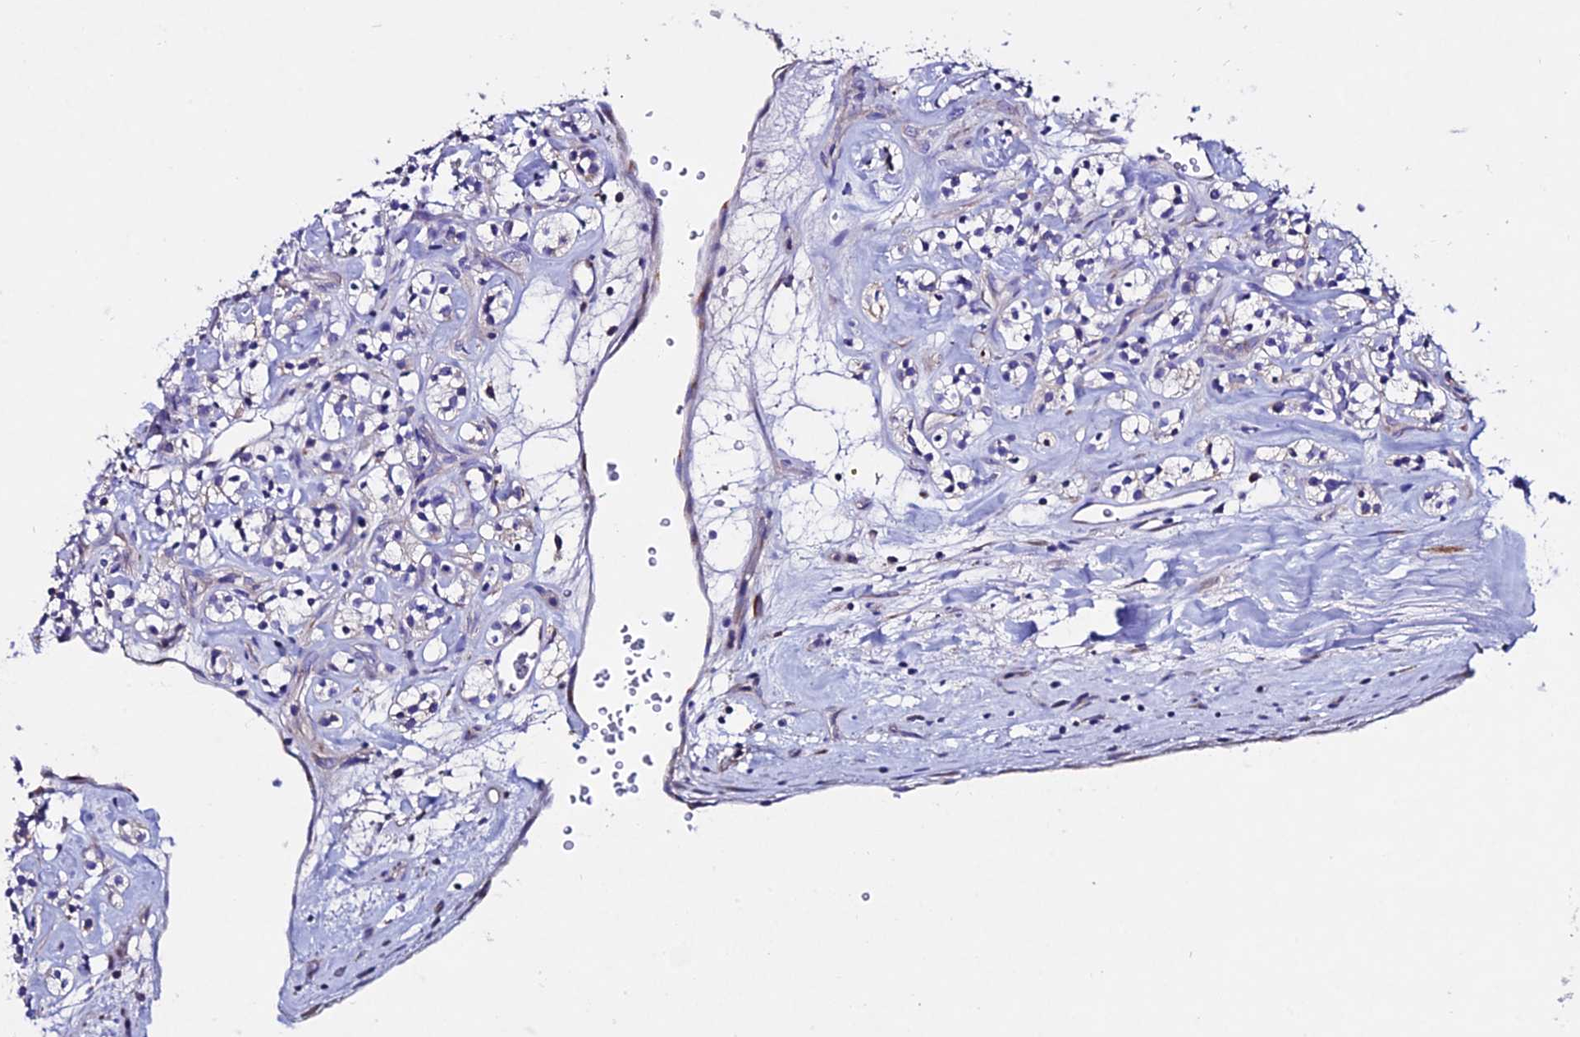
{"staining": {"intensity": "negative", "quantity": "none", "location": "none"}, "tissue": "renal cancer", "cell_type": "Tumor cells", "image_type": "cancer", "snomed": [{"axis": "morphology", "description": "Adenocarcinoma, NOS"}, {"axis": "topography", "description": "Kidney"}], "caption": "IHC image of neoplastic tissue: renal adenocarcinoma stained with DAB shows no significant protein staining in tumor cells.", "gene": "OR51Q1", "patient": {"sex": "male", "age": 77}}